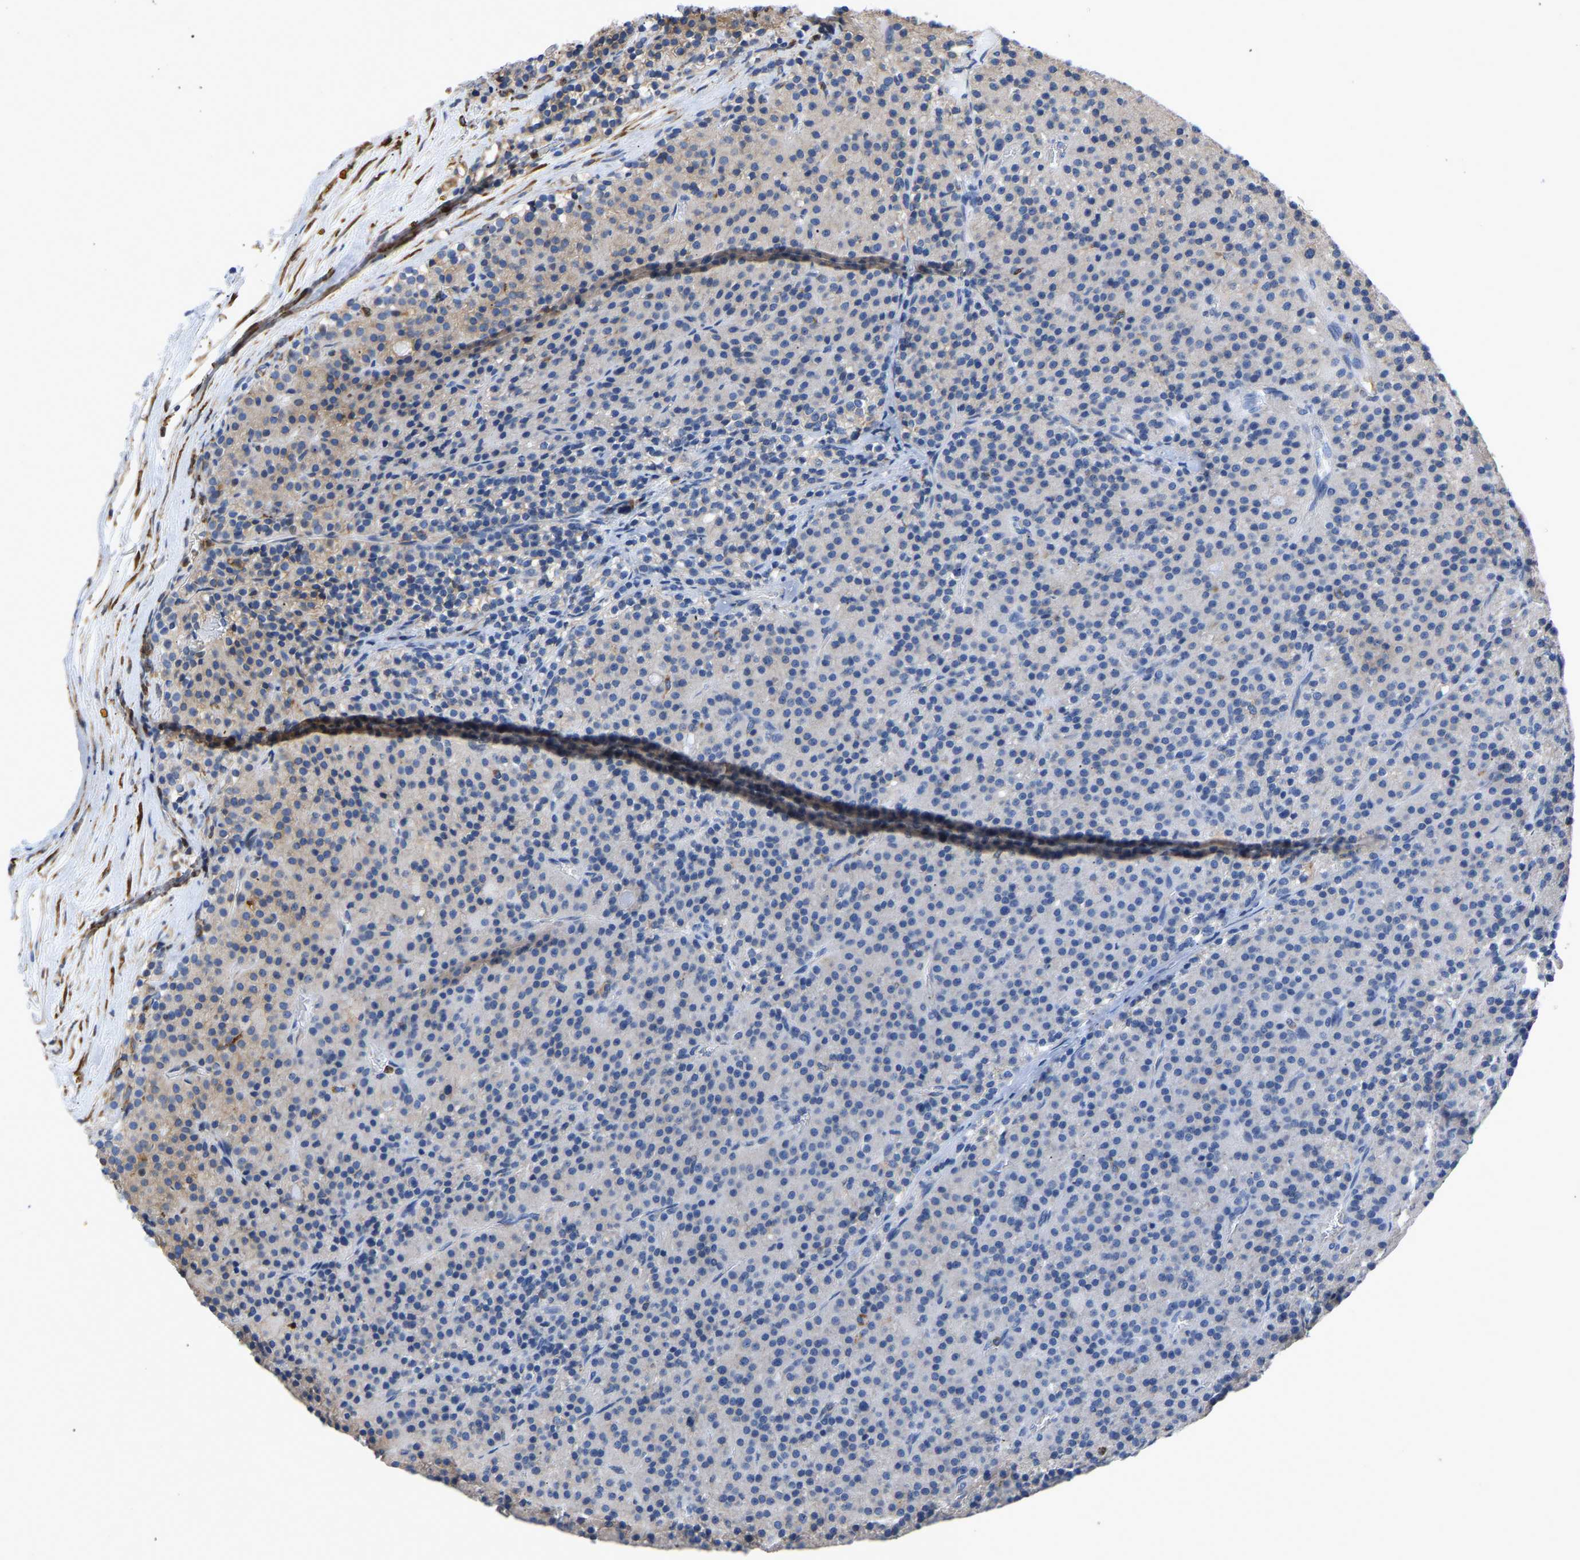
{"staining": {"intensity": "weak", "quantity": "<25%", "location": "cytoplasmic/membranous"}, "tissue": "parathyroid gland", "cell_type": "Glandular cells", "image_type": "normal", "snomed": [{"axis": "morphology", "description": "Normal tissue, NOS"}, {"axis": "morphology", "description": "Adenoma, NOS"}, {"axis": "topography", "description": "Parathyroid gland"}], "caption": "DAB immunohistochemical staining of benign human parathyroid gland reveals no significant staining in glandular cells. Brightfield microscopy of immunohistochemistry stained with DAB (3,3'-diaminobenzidine) (brown) and hematoxylin (blue), captured at high magnification.", "gene": "P4HB", "patient": {"sex": "male", "age": 75}}